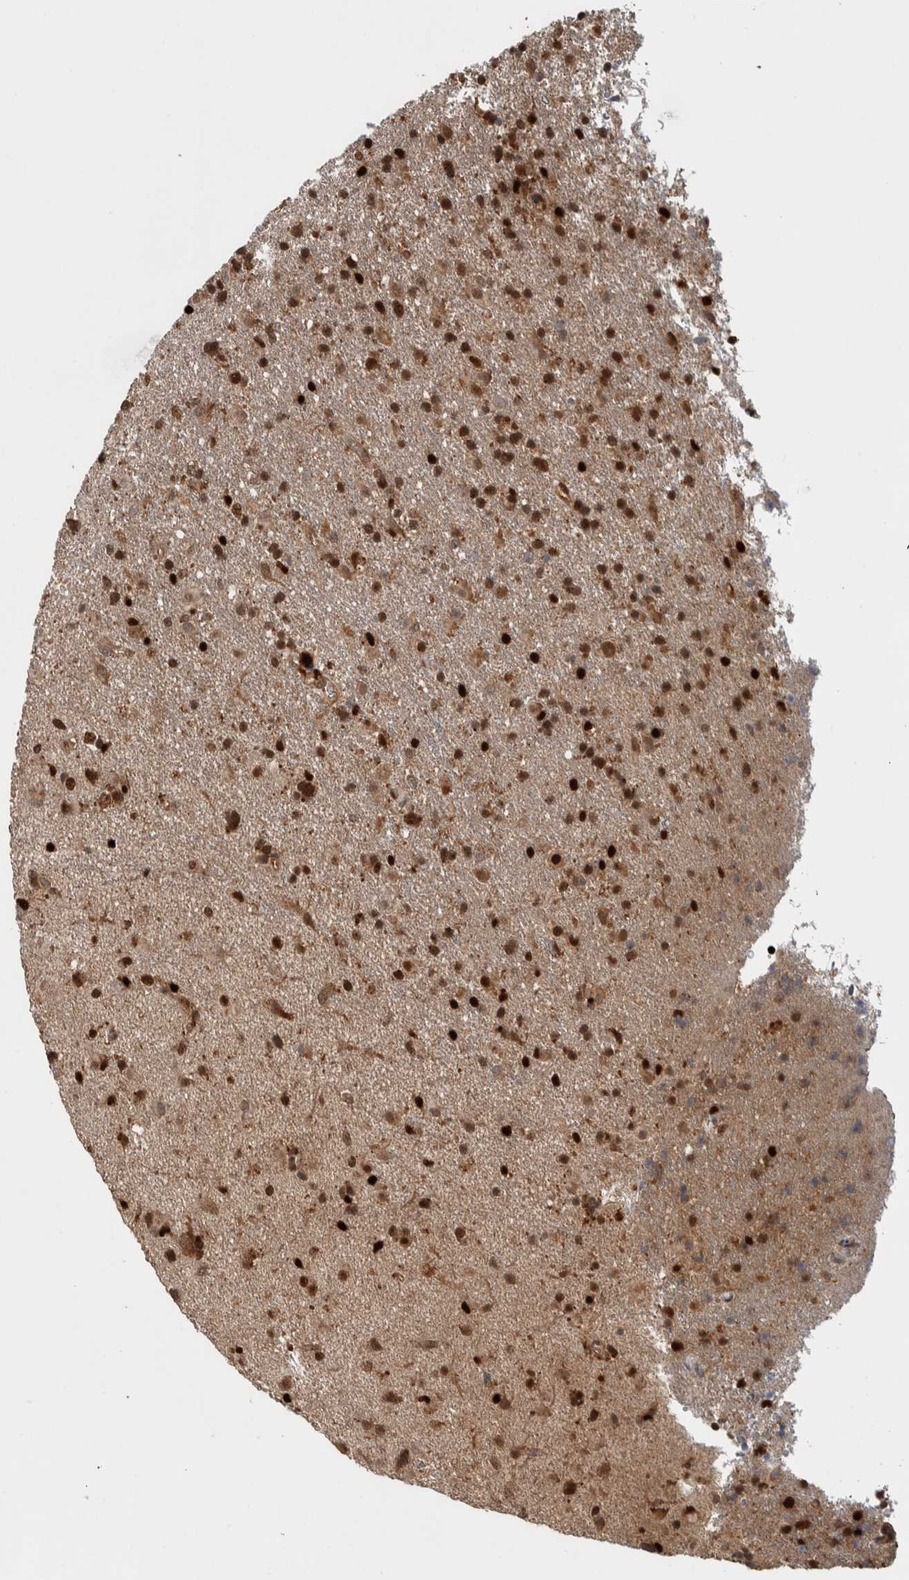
{"staining": {"intensity": "strong", "quantity": ">75%", "location": "nuclear"}, "tissue": "glioma", "cell_type": "Tumor cells", "image_type": "cancer", "snomed": [{"axis": "morphology", "description": "Glioma, malignant, Low grade"}, {"axis": "topography", "description": "Brain"}], "caption": "Tumor cells display strong nuclear expression in approximately >75% of cells in glioma.", "gene": "RPS6KA4", "patient": {"sex": "male", "age": 65}}